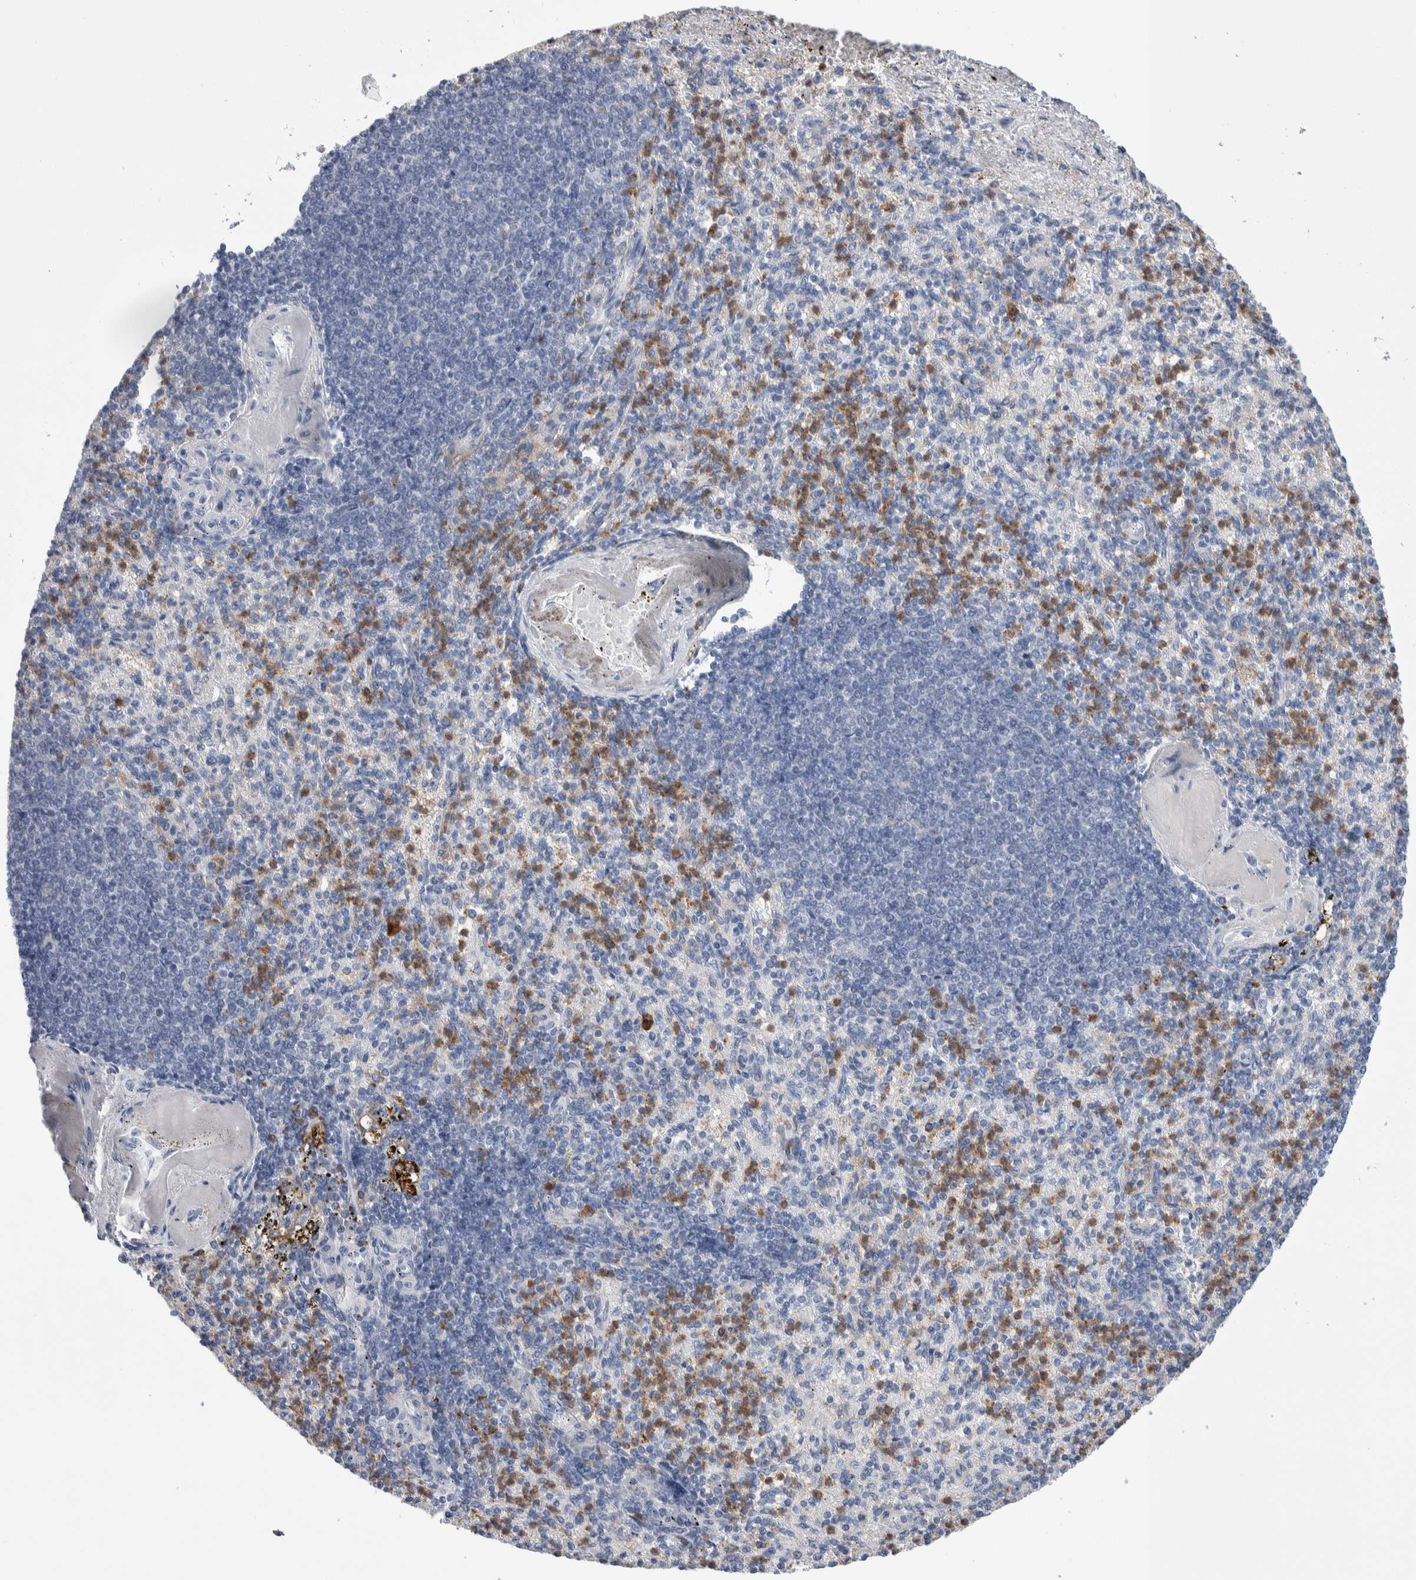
{"staining": {"intensity": "moderate", "quantity": "25%-75%", "location": "cytoplasmic/membranous"}, "tissue": "spleen", "cell_type": "Cells in red pulp", "image_type": "normal", "snomed": [{"axis": "morphology", "description": "Normal tissue, NOS"}, {"axis": "topography", "description": "Spleen"}], "caption": "High-magnification brightfield microscopy of unremarkable spleen stained with DAB (brown) and counterstained with hematoxylin (blue). cells in red pulp exhibit moderate cytoplasmic/membranous expression is appreciated in about25%-75% of cells.", "gene": "LURAP1L", "patient": {"sex": "female", "age": 74}}